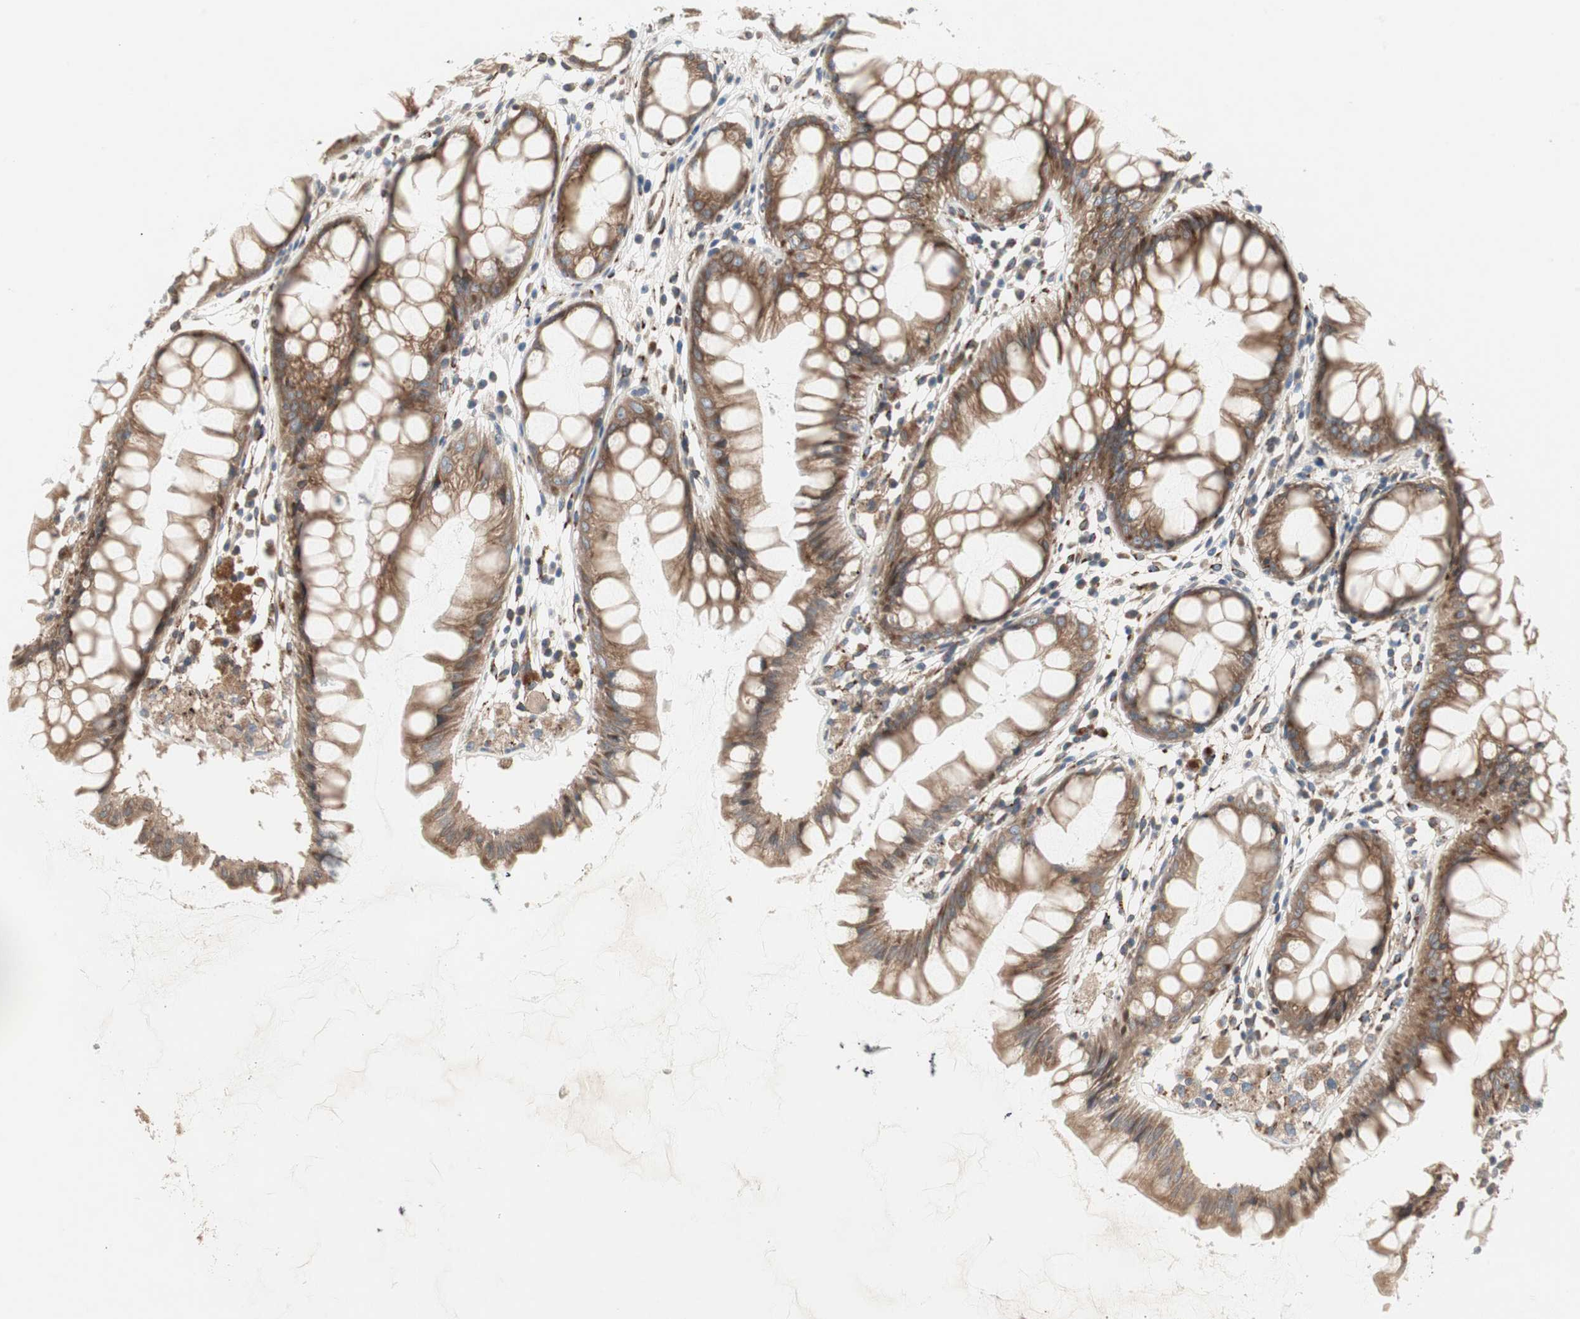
{"staining": {"intensity": "strong", "quantity": ">75%", "location": "cytoplasmic/membranous"}, "tissue": "rectum", "cell_type": "Glandular cells", "image_type": "normal", "snomed": [{"axis": "morphology", "description": "Normal tissue, NOS"}, {"axis": "morphology", "description": "Adenocarcinoma, NOS"}, {"axis": "topography", "description": "Rectum"}], "caption": "Benign rectum shows strong cytoplasmic/membranous expression in approximately >75% of glandular cells.", "gene": "H6PD", "patient": {"sex": "female", "age": 65}}